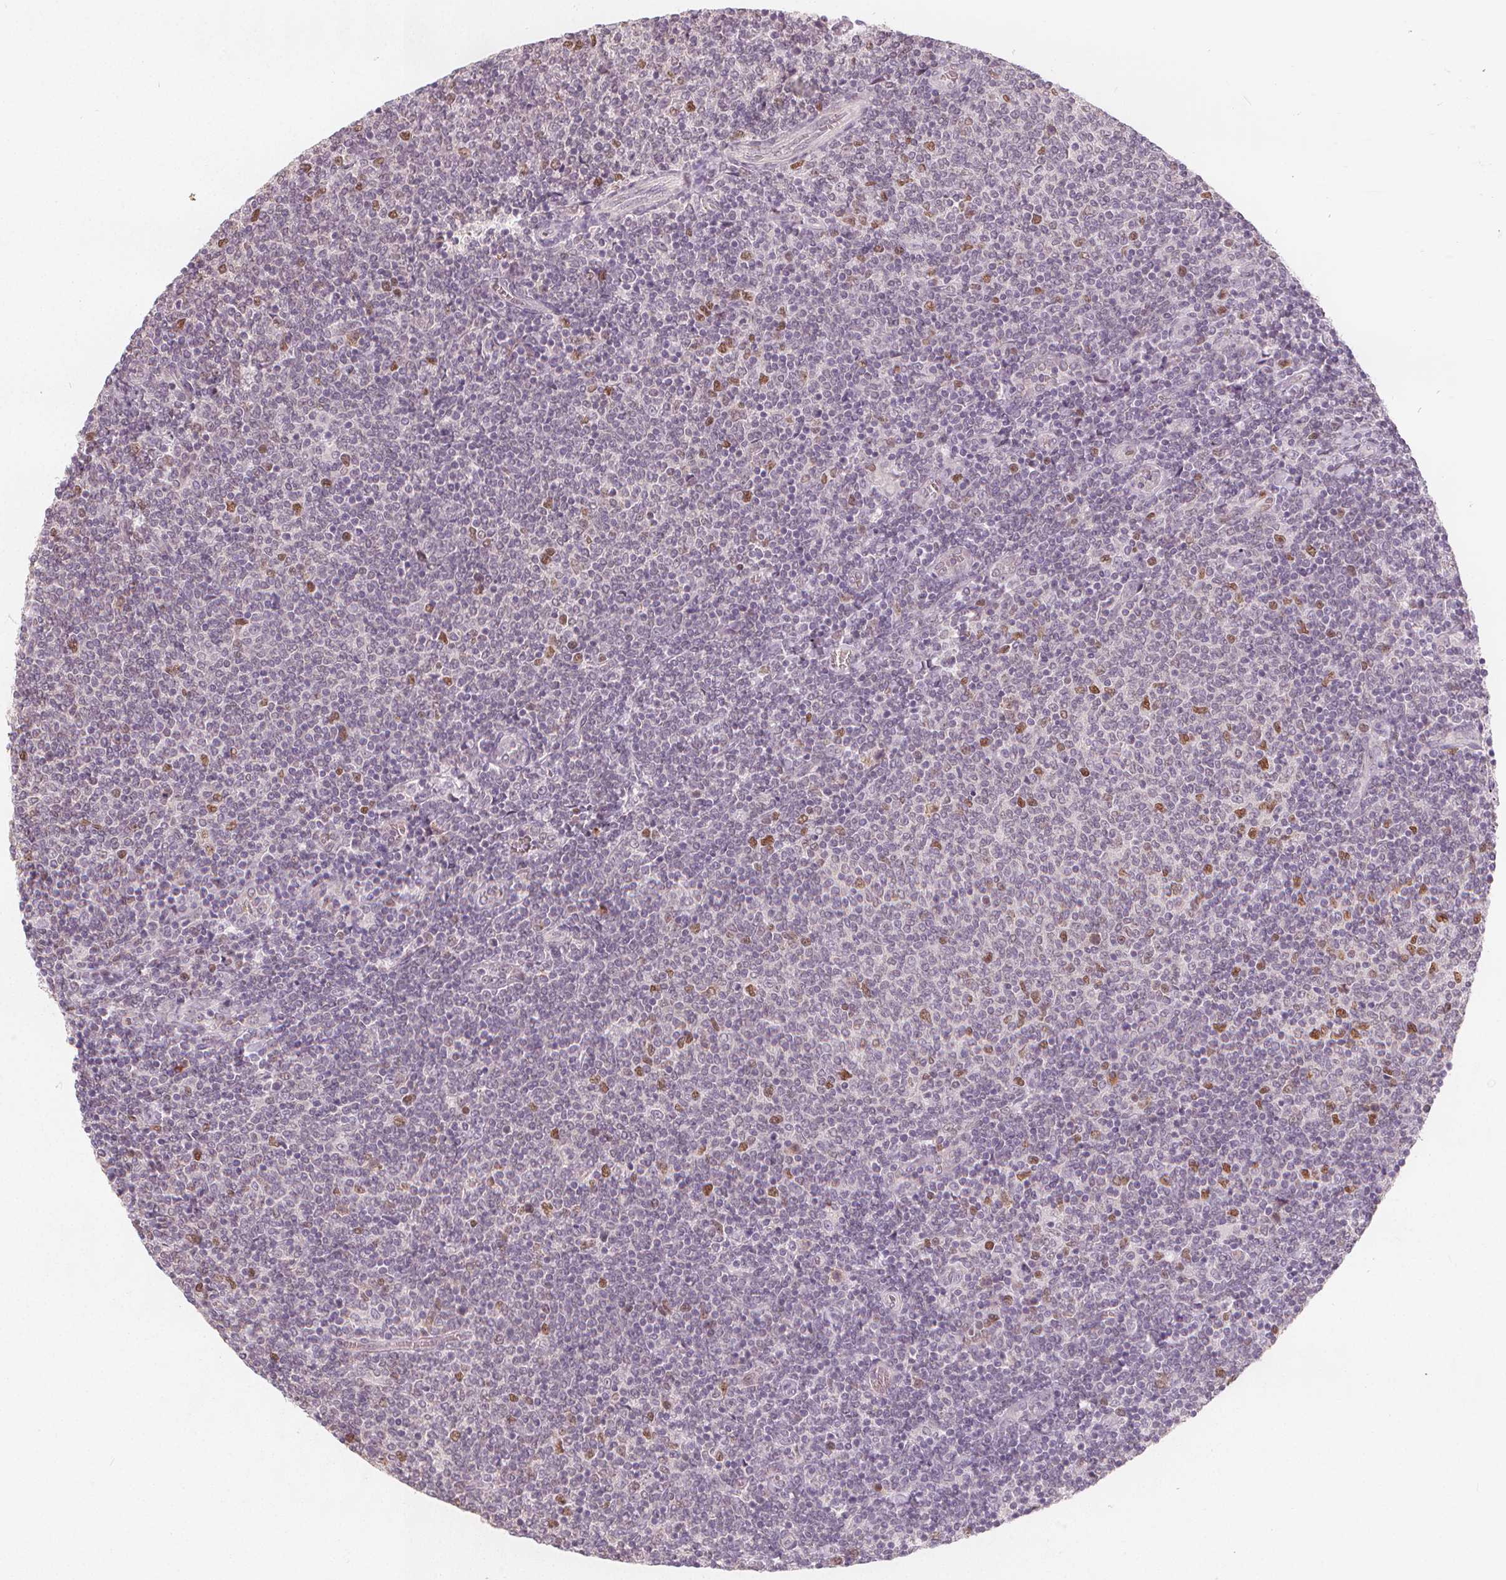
{"staining": {"intensity": "moderate", "quantity": "<25%", "location": "nuclear"}, "tissue": "lymphoma", "cell_type": "Tumor cells", "image_type": "cancer", "snomed": [{"axis": "morphology", "description": "Malignant lymphoma, non-Hodgkin's type, Low grade"}, {"axis": "topography", "description": "Lymph node"}], "caption": "An IHC micrograph of tumor tissue is shown. Protein staining in brown shows moderate nuclear positivity in malignant lymphoma, non-Hodgkin's type (low-grade) within tumor cells.", "gene": "TIPIN", "patient": {"sex": "male", "age": 52}}